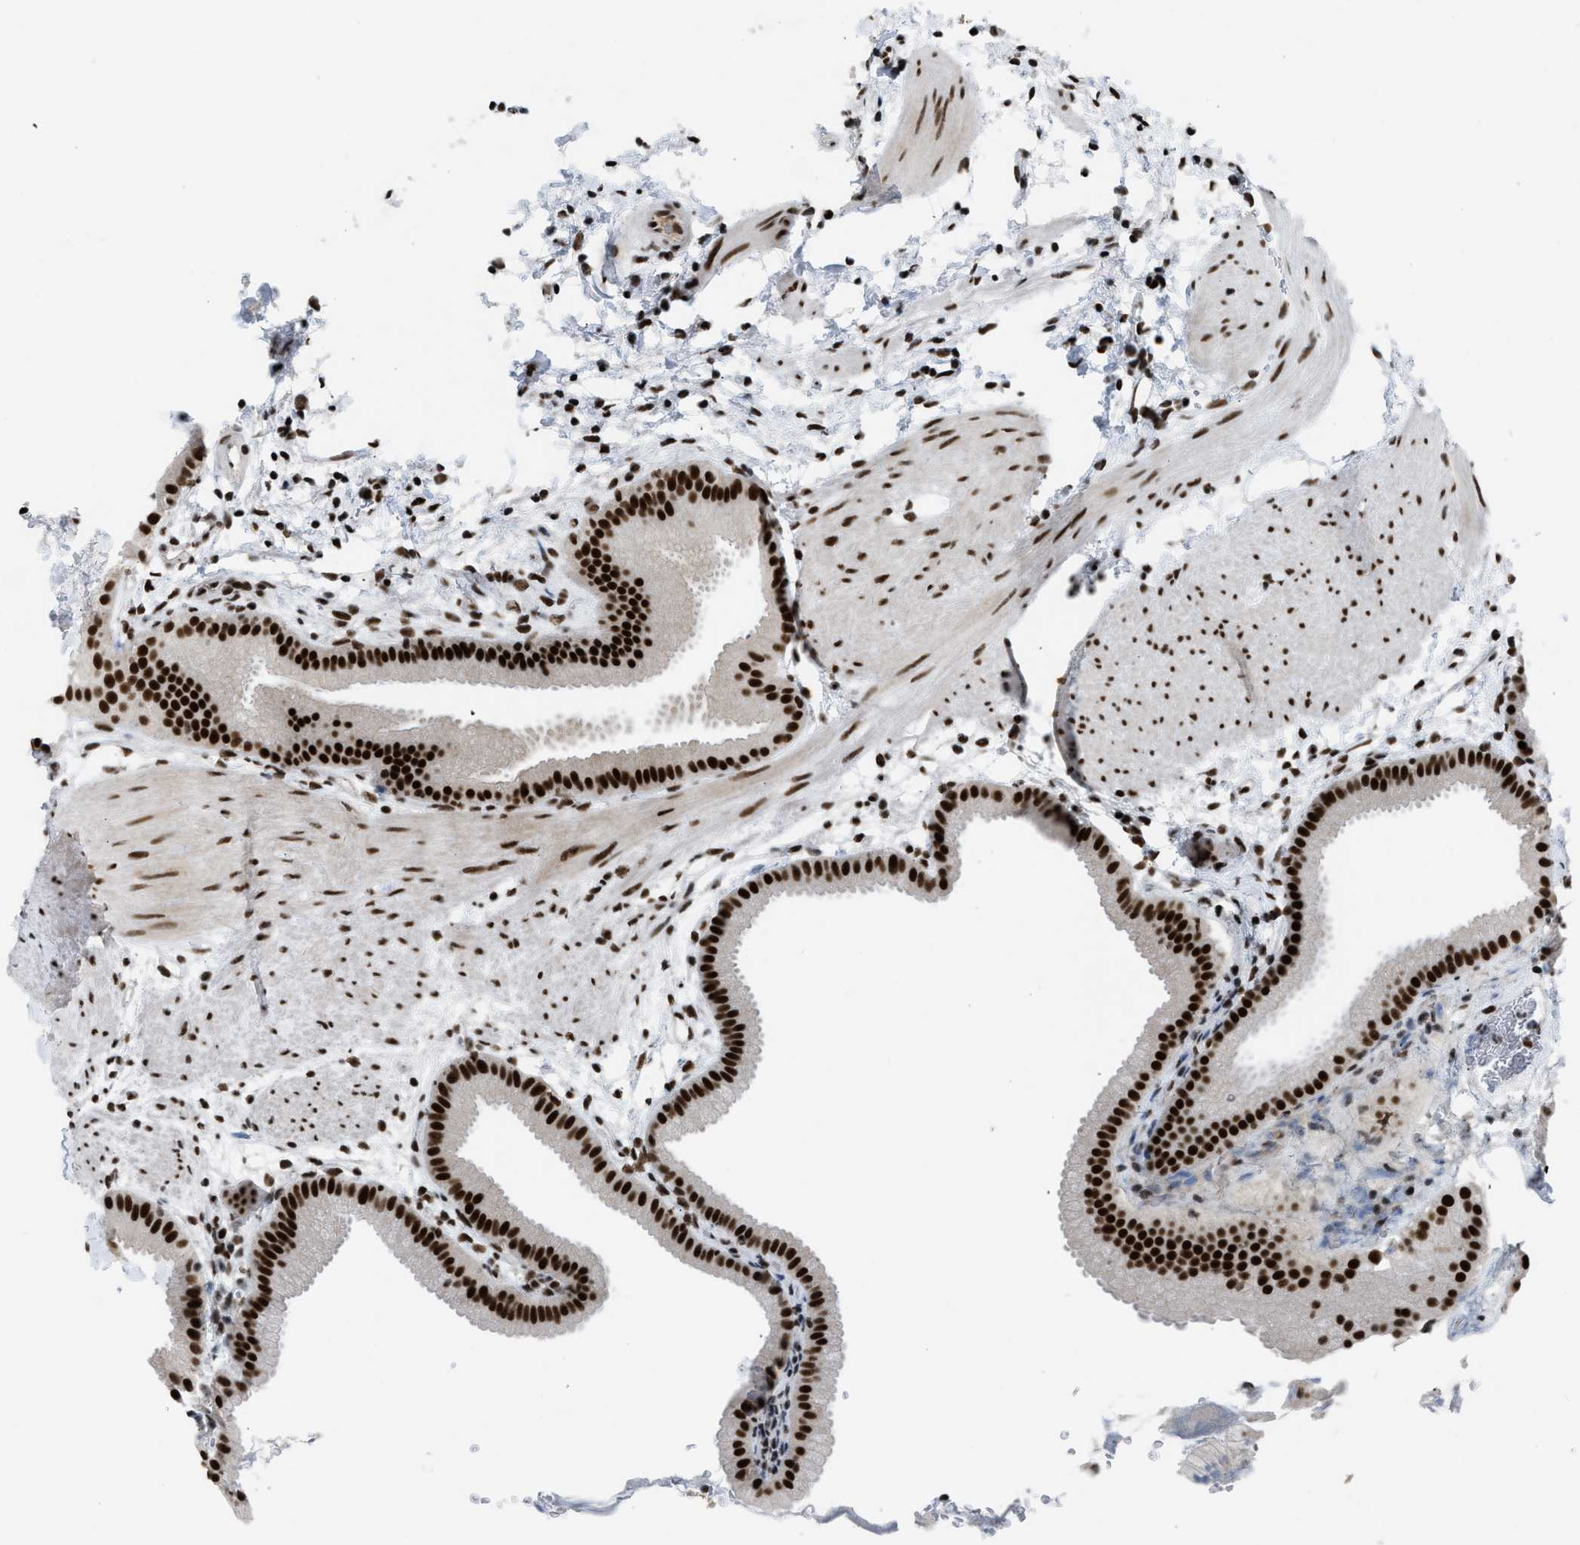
{"staining": {"intensity": "strong", "quantity": ">75%", "location": "nuclear"}, "tissue": "gallbladder", "cell_type": "Glandular cells", "image_type": "normal", "snomed": [{"axis": "morphology", "description": "Normal tissue, NOS"}, {"axis": "topography", "description": "Gallbladder"}], "caption": "Protein analysis of benign gallbladder reveals strong nuclear expression in approximately >75% of glandular cells. (DAB IHC, brown staining for protein, blue staining for nuclei).", "gene": "SCAF4", "patient": {"sex": "female", "age": 64}}